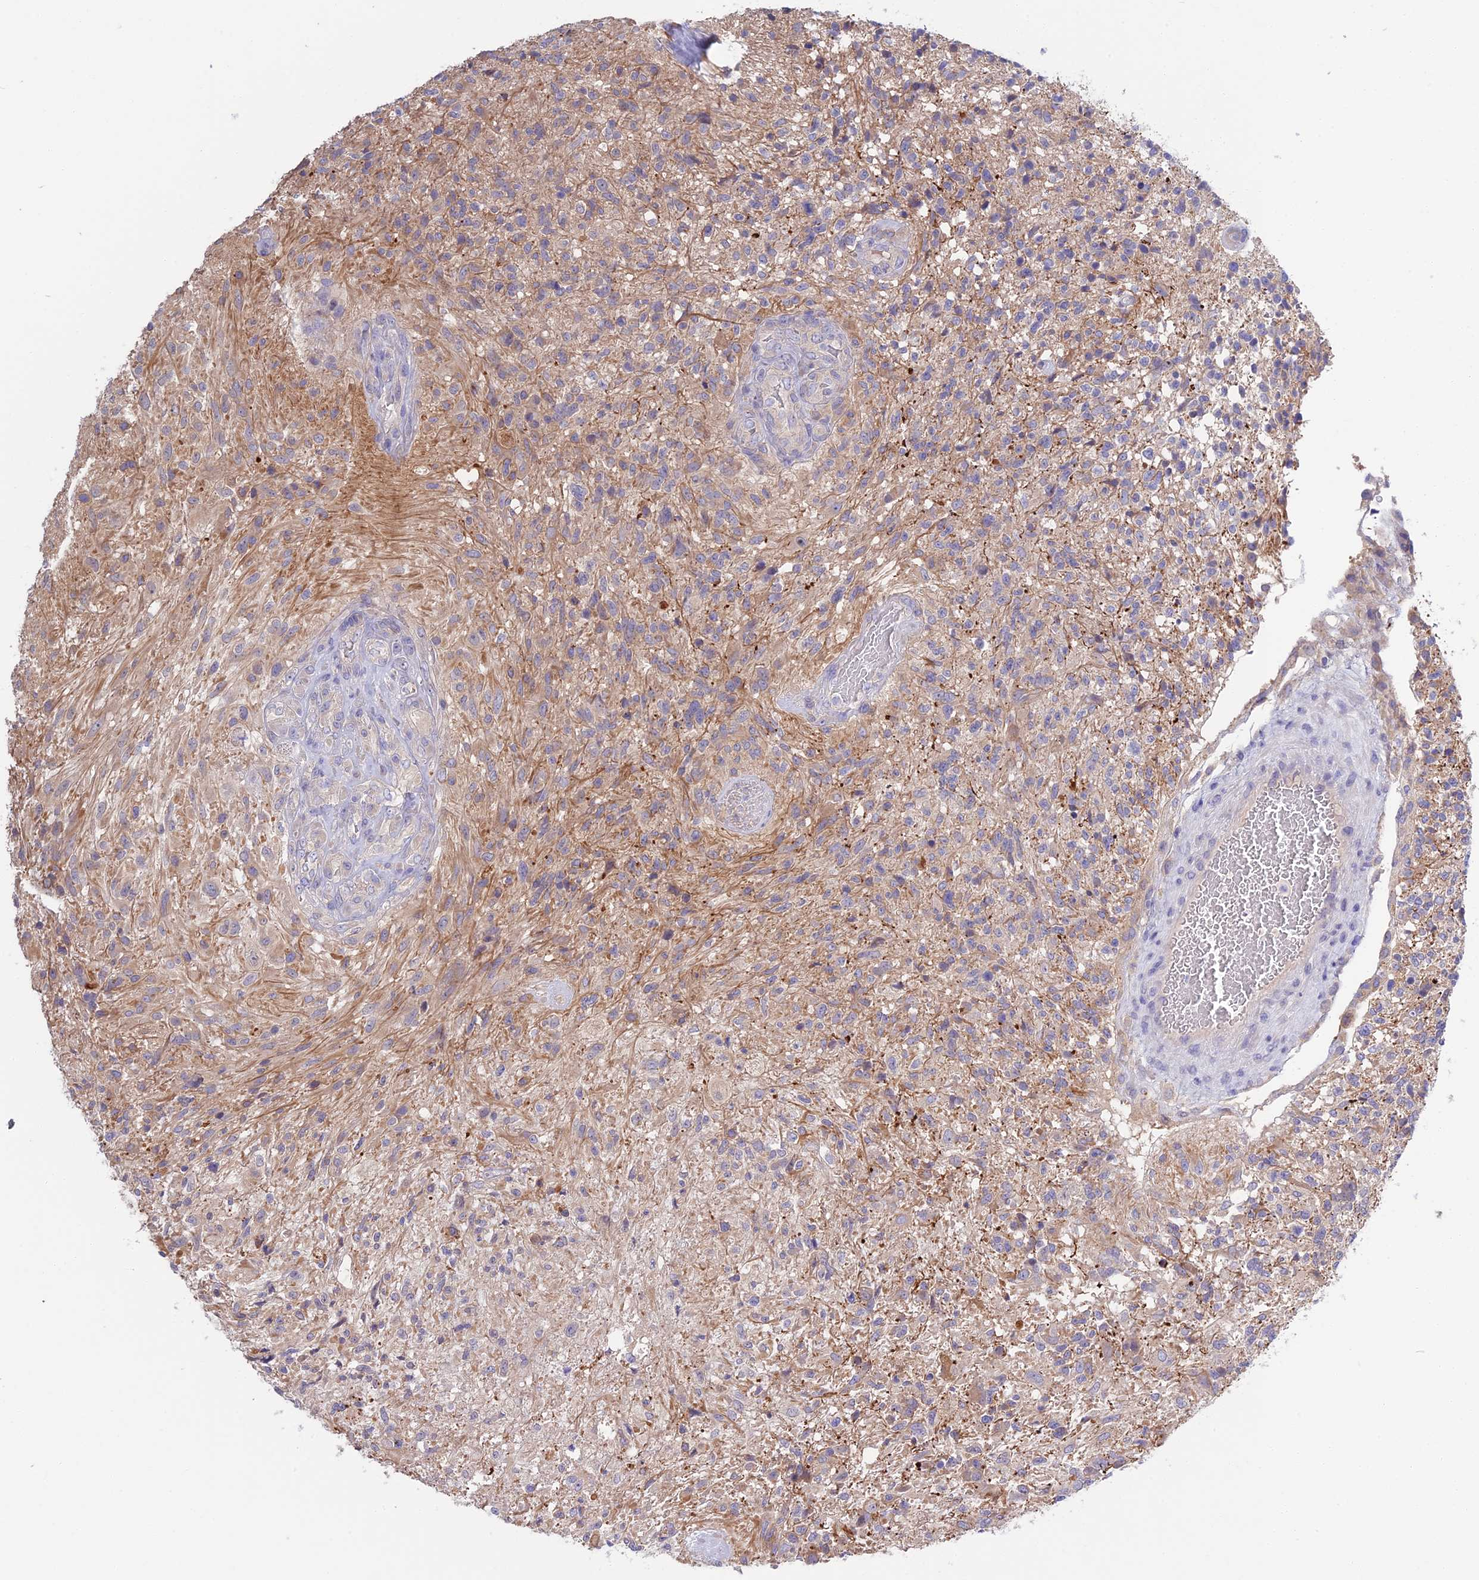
{"staining": {"intensity": "weak", "quantity": "<25%", "location": "cytoplasmic/membranous"}, "tissue": "glioma", "cell_type": "Tumor cells", "image_type": "cancer", "snomed": [{"axis": "morphology", "description": "Glioma, malignant, High grade"}, {"axis": "topography", "description": "Brain"}], "caption": "Human glioma stained for a protein using IHC reveals no staining in tumor cells.", "gene": "SNAP91", "patient": {"sex": "male", "age": 56}}